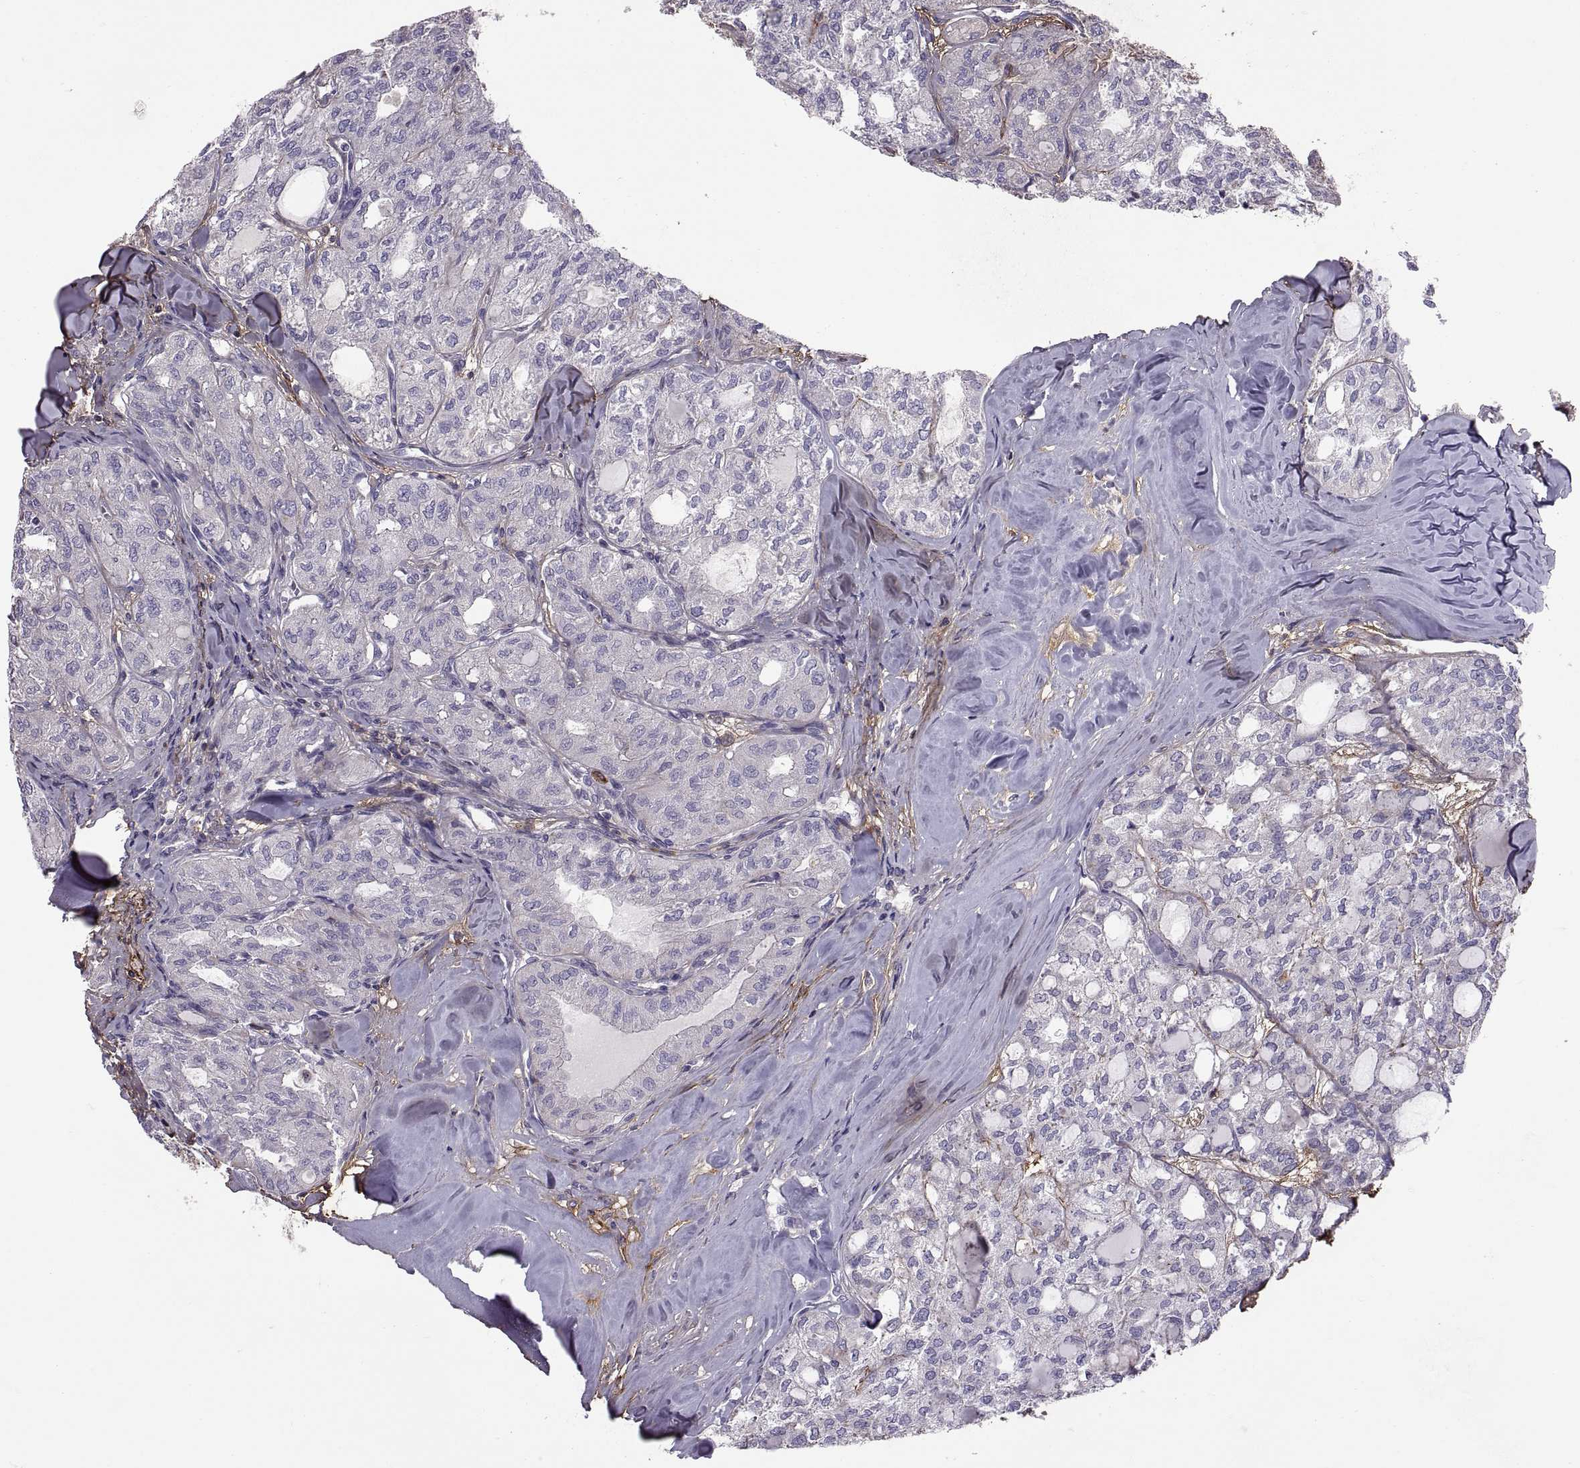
{"staining": {"intensity": "negative", "quantity": "none", "location": "none"}, "tissue": "thyroid cancer", "cell_type": "Tumor cells", "image_type": "cancer", "snomed": [{"axis": "morphology", "description": "Follicular adenoma carcinoma, NOS"}, {"axis": "topography", "description": "Thyroid gland"}], "caption": "Tumor cells are negative for protein expression in human thyroid cancer (follicular adenoma carcinoma).", "gene": "EMILIN2", "patient": {"sex": "male", "age": 75}}